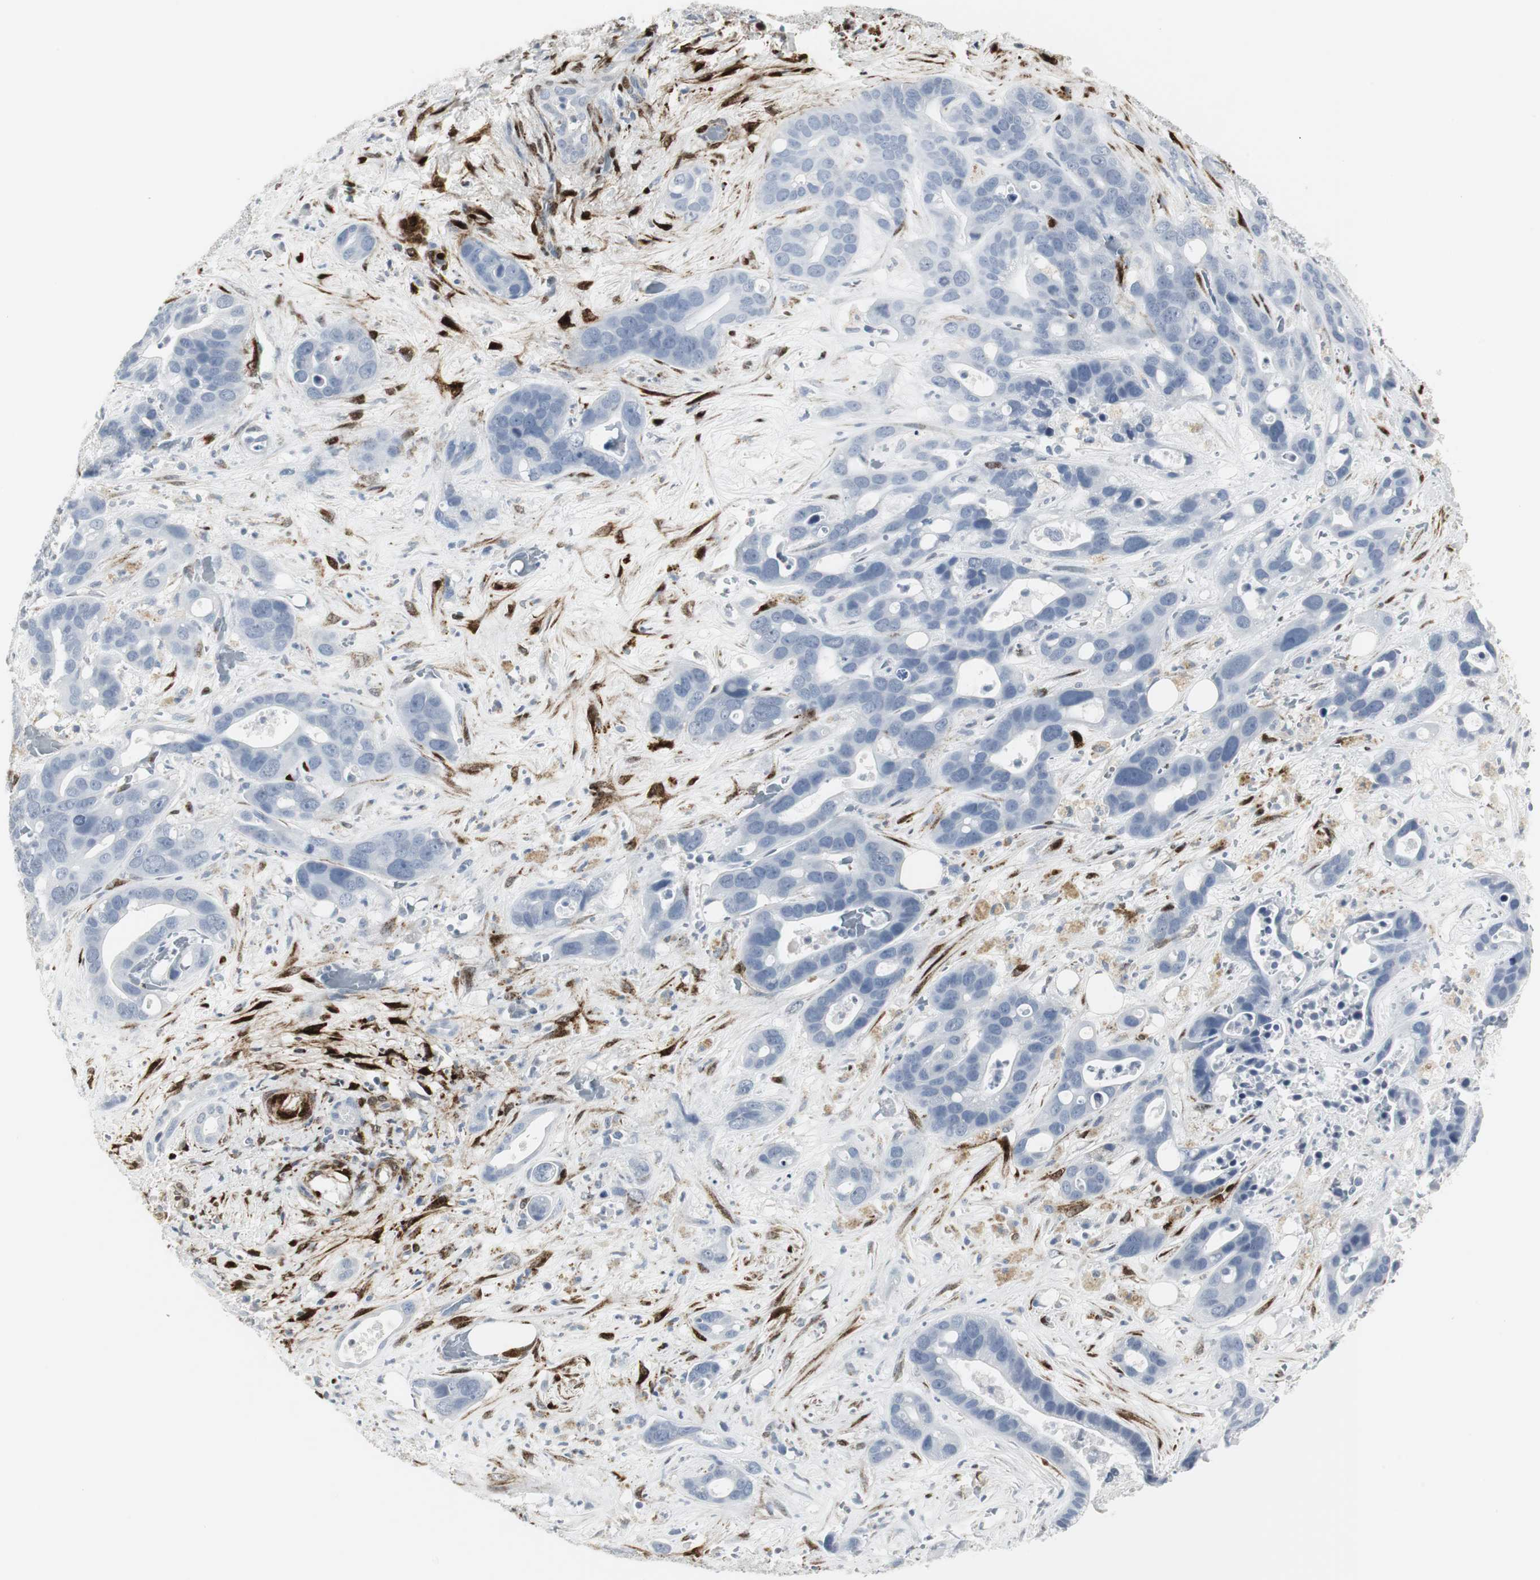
{"staining": {"intensity": "negative", "quantity": "none", "location": "none"}, "tissue": "liver cancer", "cell_type": "Tumor cells", "image_type": "cancer", "snomed": [{"axis": "morphology", "description": "Cholangiocarcinoma"}, {"axis": "topography", "description": "Liver"}], "caption": "A photomicrograph of liver cancer stained for a protein shows no brown staining in tumor cells. The staining is performed using DAB (3,3'-diaminobenzidine) brown chromogen with nuclei counter-stained in using hematoxylin.", "gene": "PPP1R14A", "patient": {"sex": "female", "age": 65}}